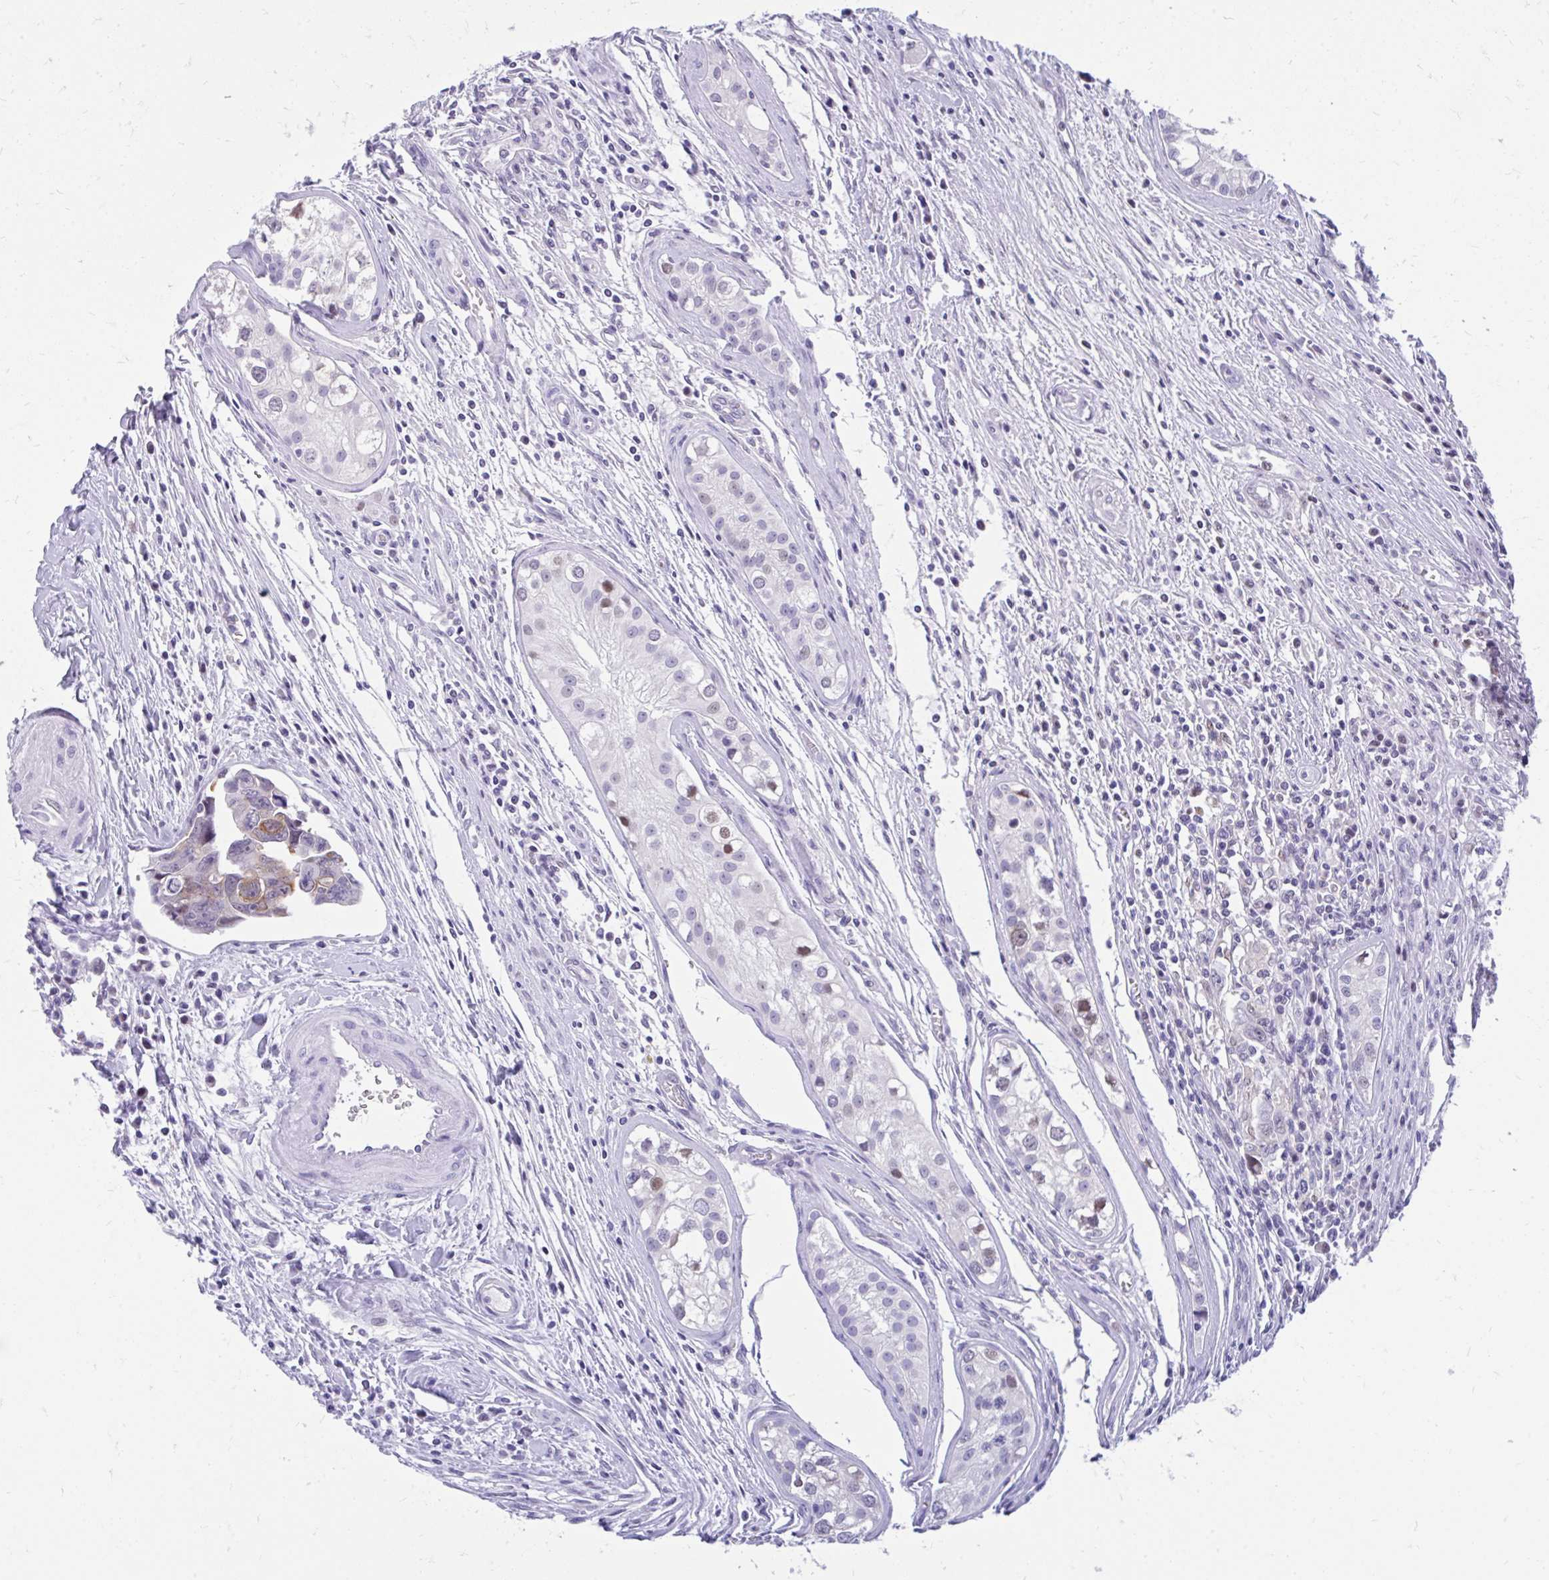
{"staining": {"intensity": "moderate", "quantity": "<25%", "location": "cytoplasmic/membranous"}, "tissue": "testis cancer", "cell_type": "Tumor cells", "image_type": "cancer", "snomed": [{"axis": "morphology", "description": "Carcinoma, Embryonal, NOS"}, {"axis": "topography", "description": "Testis"}], "caption": "The micrograph displays a brown stain indicating the presence of a protein in the cytoplasmic/membranous of tumor cells in testis cancer (embryonal carcinoma).", "gene": "GLB1L2", "patient": {"sex": "male", "age": 24}}